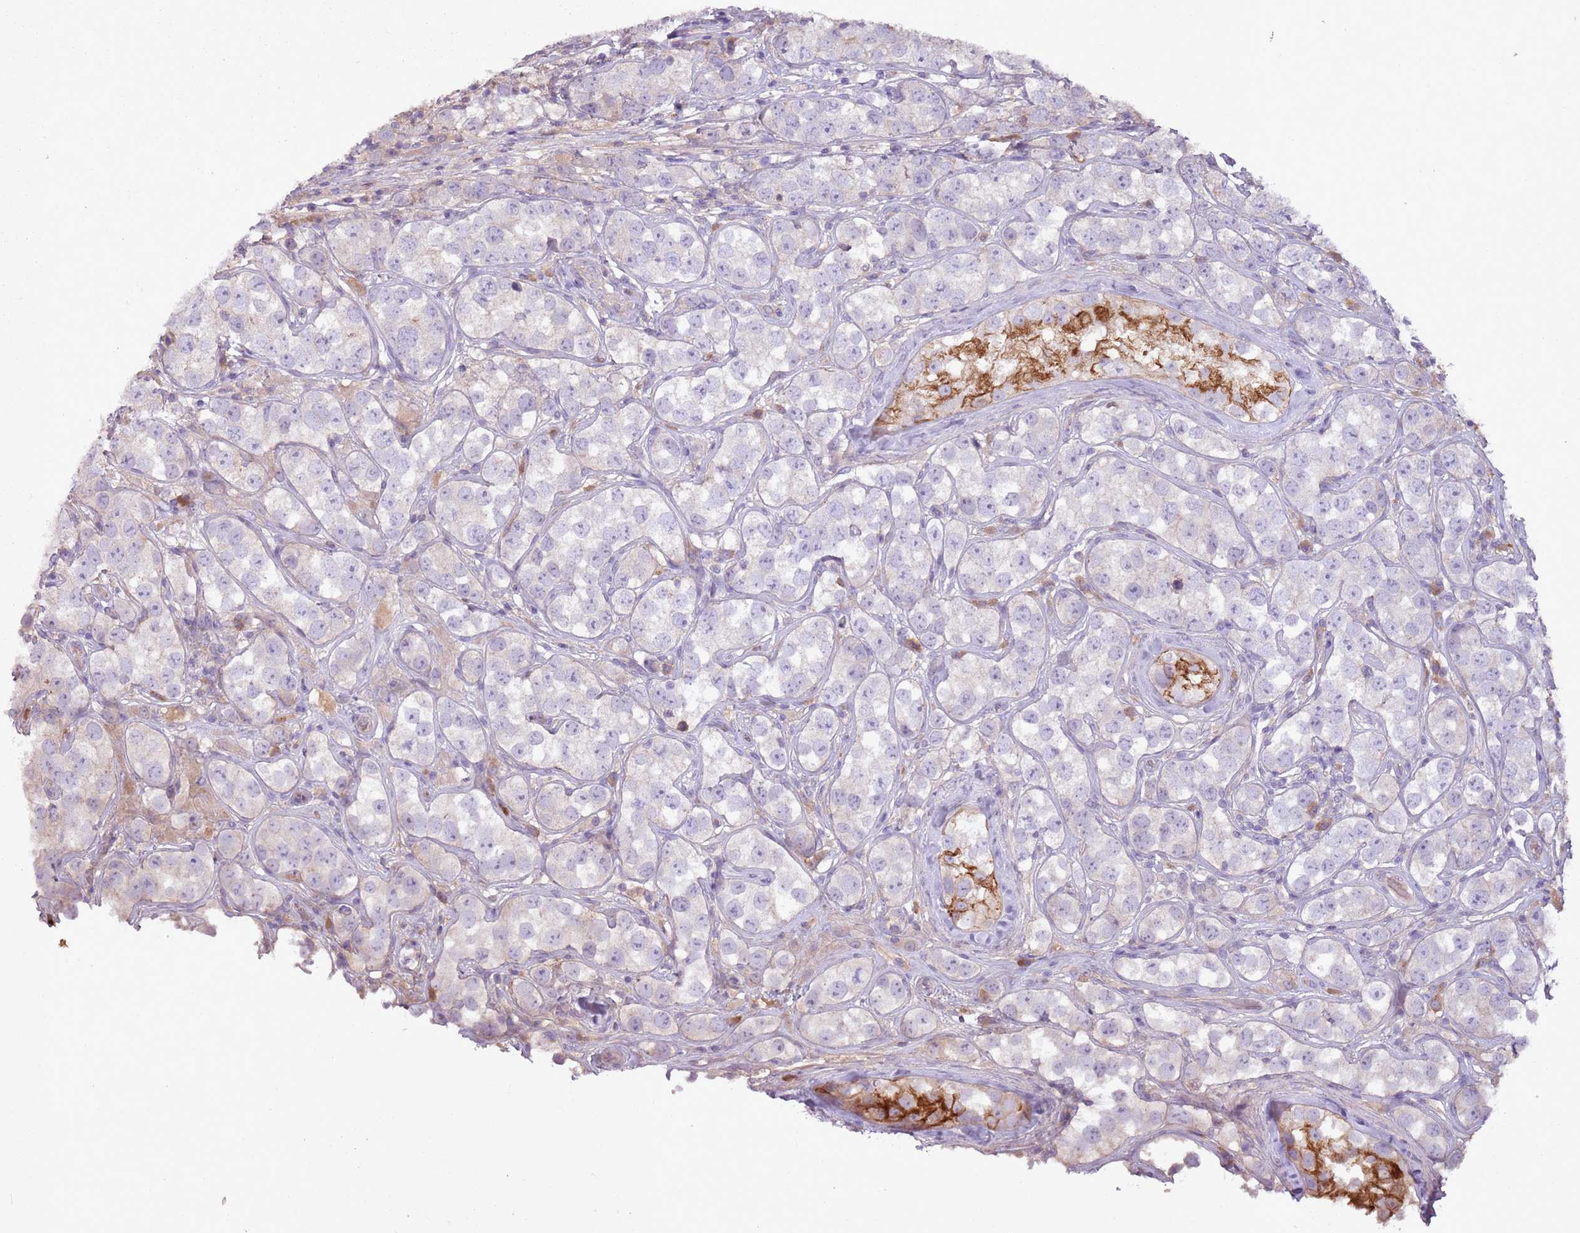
{"staining": {"intensity": "negative", "quantity": "none", "location": "none"}, "tissue": "testis cancer", "cell_type": "Tumor cells", "image_type": "cancer", "snomed": [{"axis": "morphology", "description": "Seminoma, NOS"}, {"axis": "topography", "description": "Testis"}], "caption": "High magnification brightfield microscopy of seminoma (testis) stained with DAB (3,3'-diaminobenzidine) (brown) and counterstained with hematoxylin (blue): tumor cells show no significant positivity.", "gene": "ANKRD24", "patient": {"sex": "male", "age": 28}}